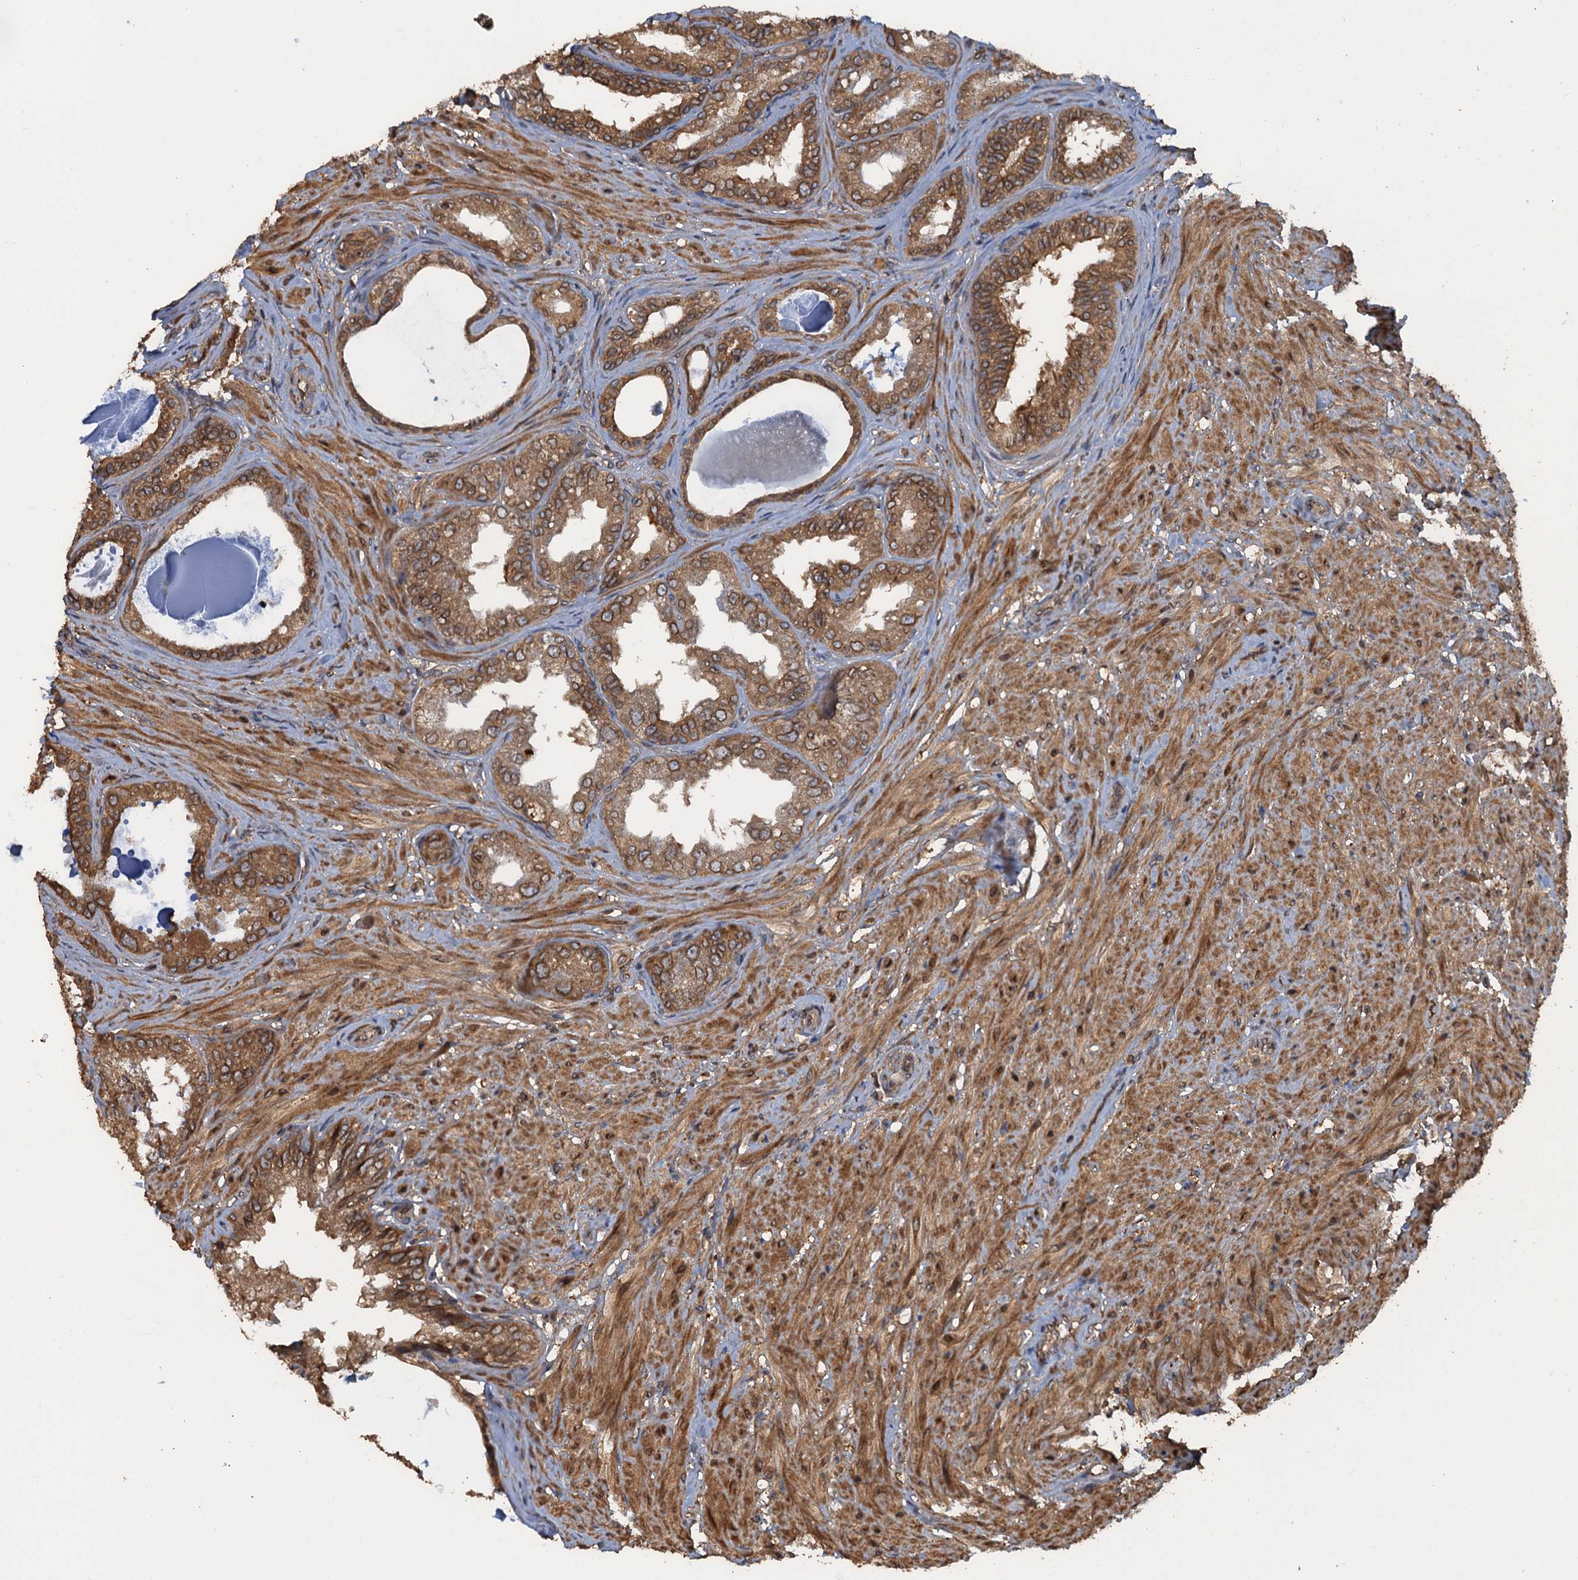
{"staining": {"intensity": "moderate", "quantity": ">75%", "location": "cytoplasmic/membranous,nuclear"}, "tissue": "seminal vesicle", "cell_type": "Glandular cells", "image_type": "normal", "snomed": [{"axis": "morphology", "description": "Normal tissue, NOS"}, {"axis": "topography", "description": "Seminal veicle"}, {"axis": "topography", "description": "Peripheral nerve tissue"}], "caption": "Seminal vesicle stained with DAB (3,3'-diaminobenzidine) IHC demonstrates medium levels of moderate cytoplasmic/membranous,nuclear expression in approximately >75% of glandular cells.", "gene": "GLE1", "patient": {"sex": "male", "age": 63}}